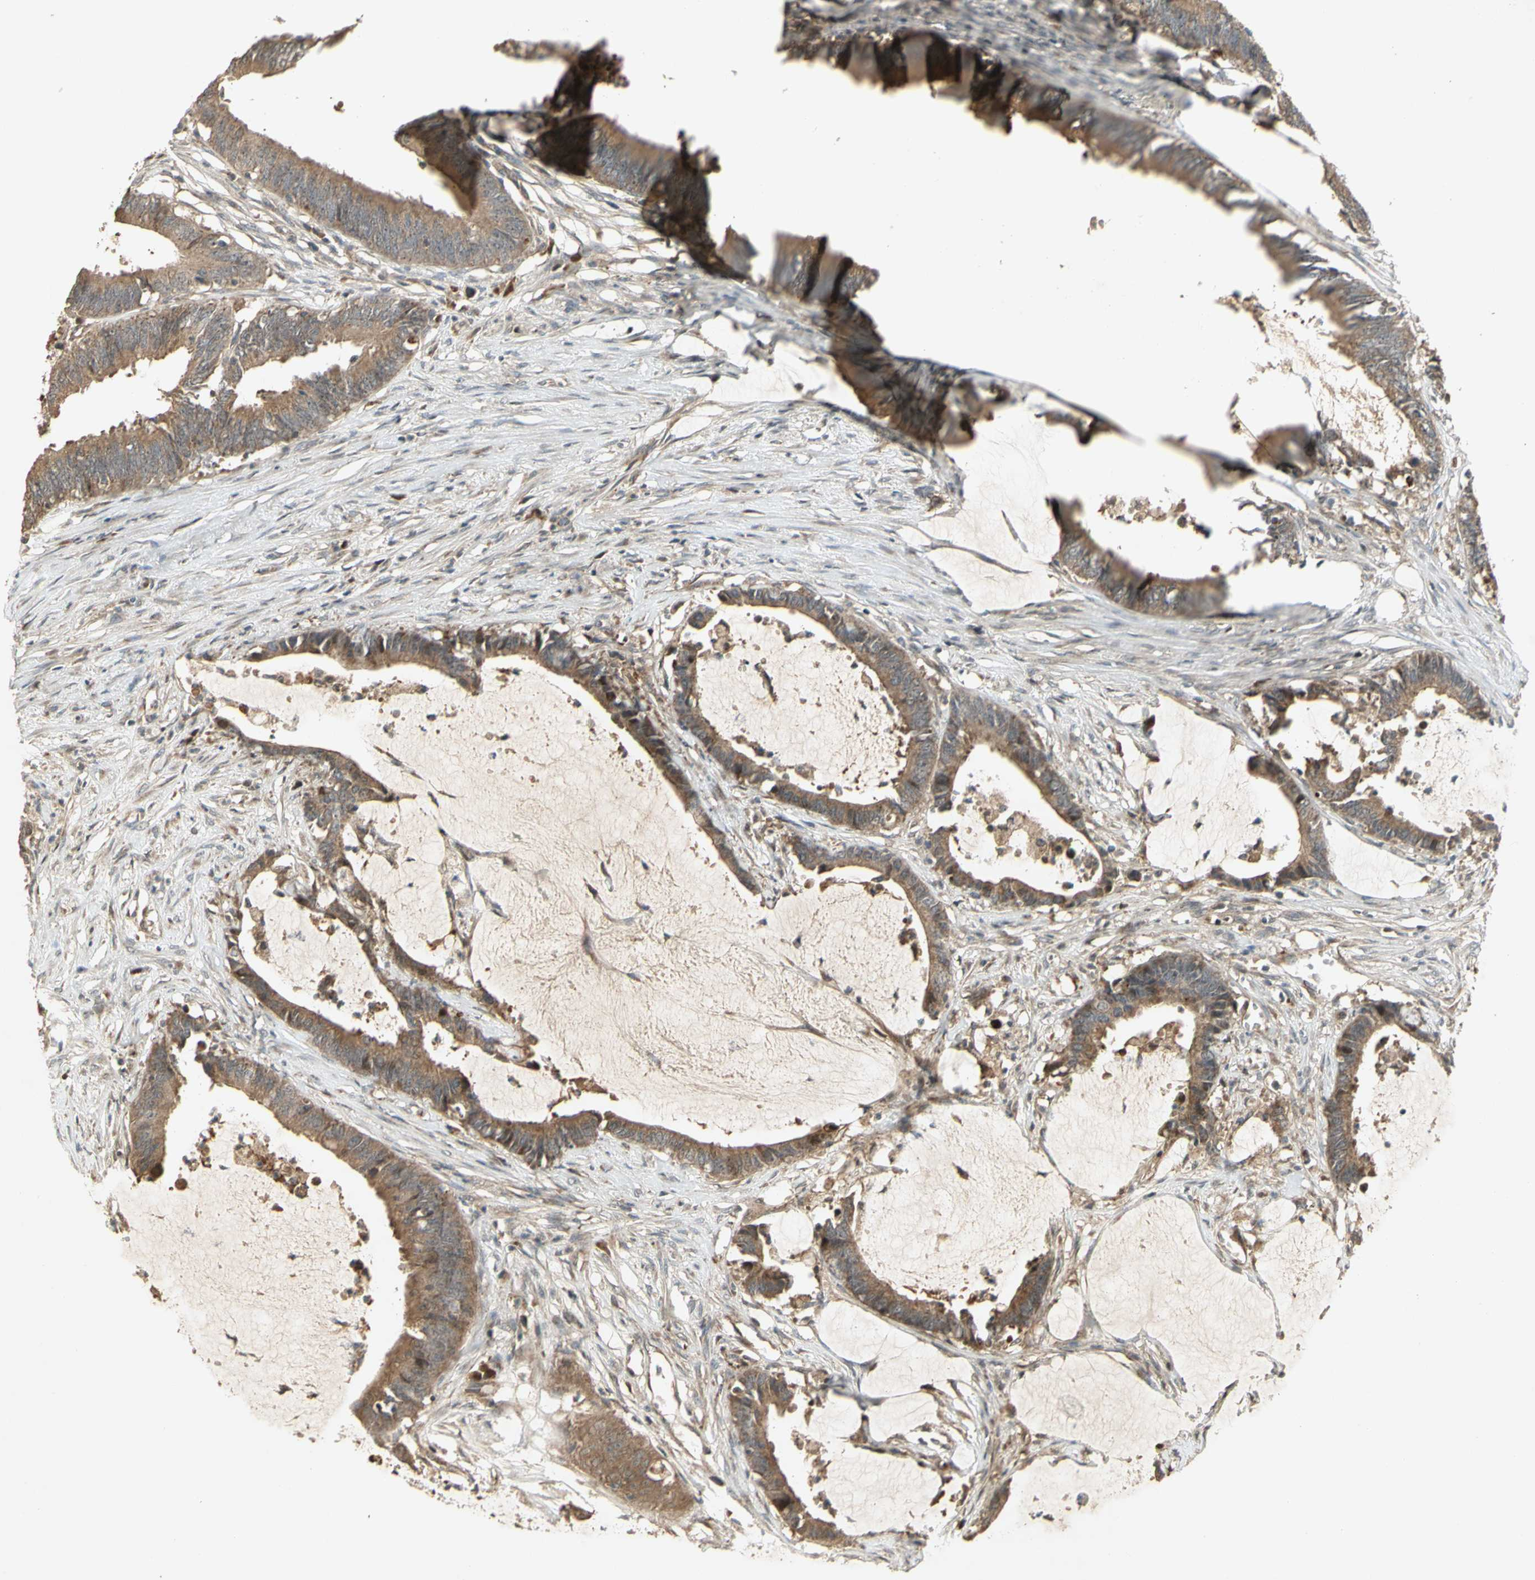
{"staining": {"intensity": "weak", "quantity": ">75%", "location": "cytoplasmic/membranous"}, "tissue": "colorectal cancer", "cell_type": "Tumor cells", "image_type": "cancer", "snomed": [{"axis": "morphology", "description": "Adenocarcinoma, NOS"}, {"axis": "topography", "description": "Rectum"}], "caption": "The histopathology image demonstrates staining of colorectal adenocarcinoma, revealing weak cytoplasmic/membranous protein expression (brown color) within tumor cells.", "gene": "NRG4", "patient": {"sex": "female", "age": 66}}